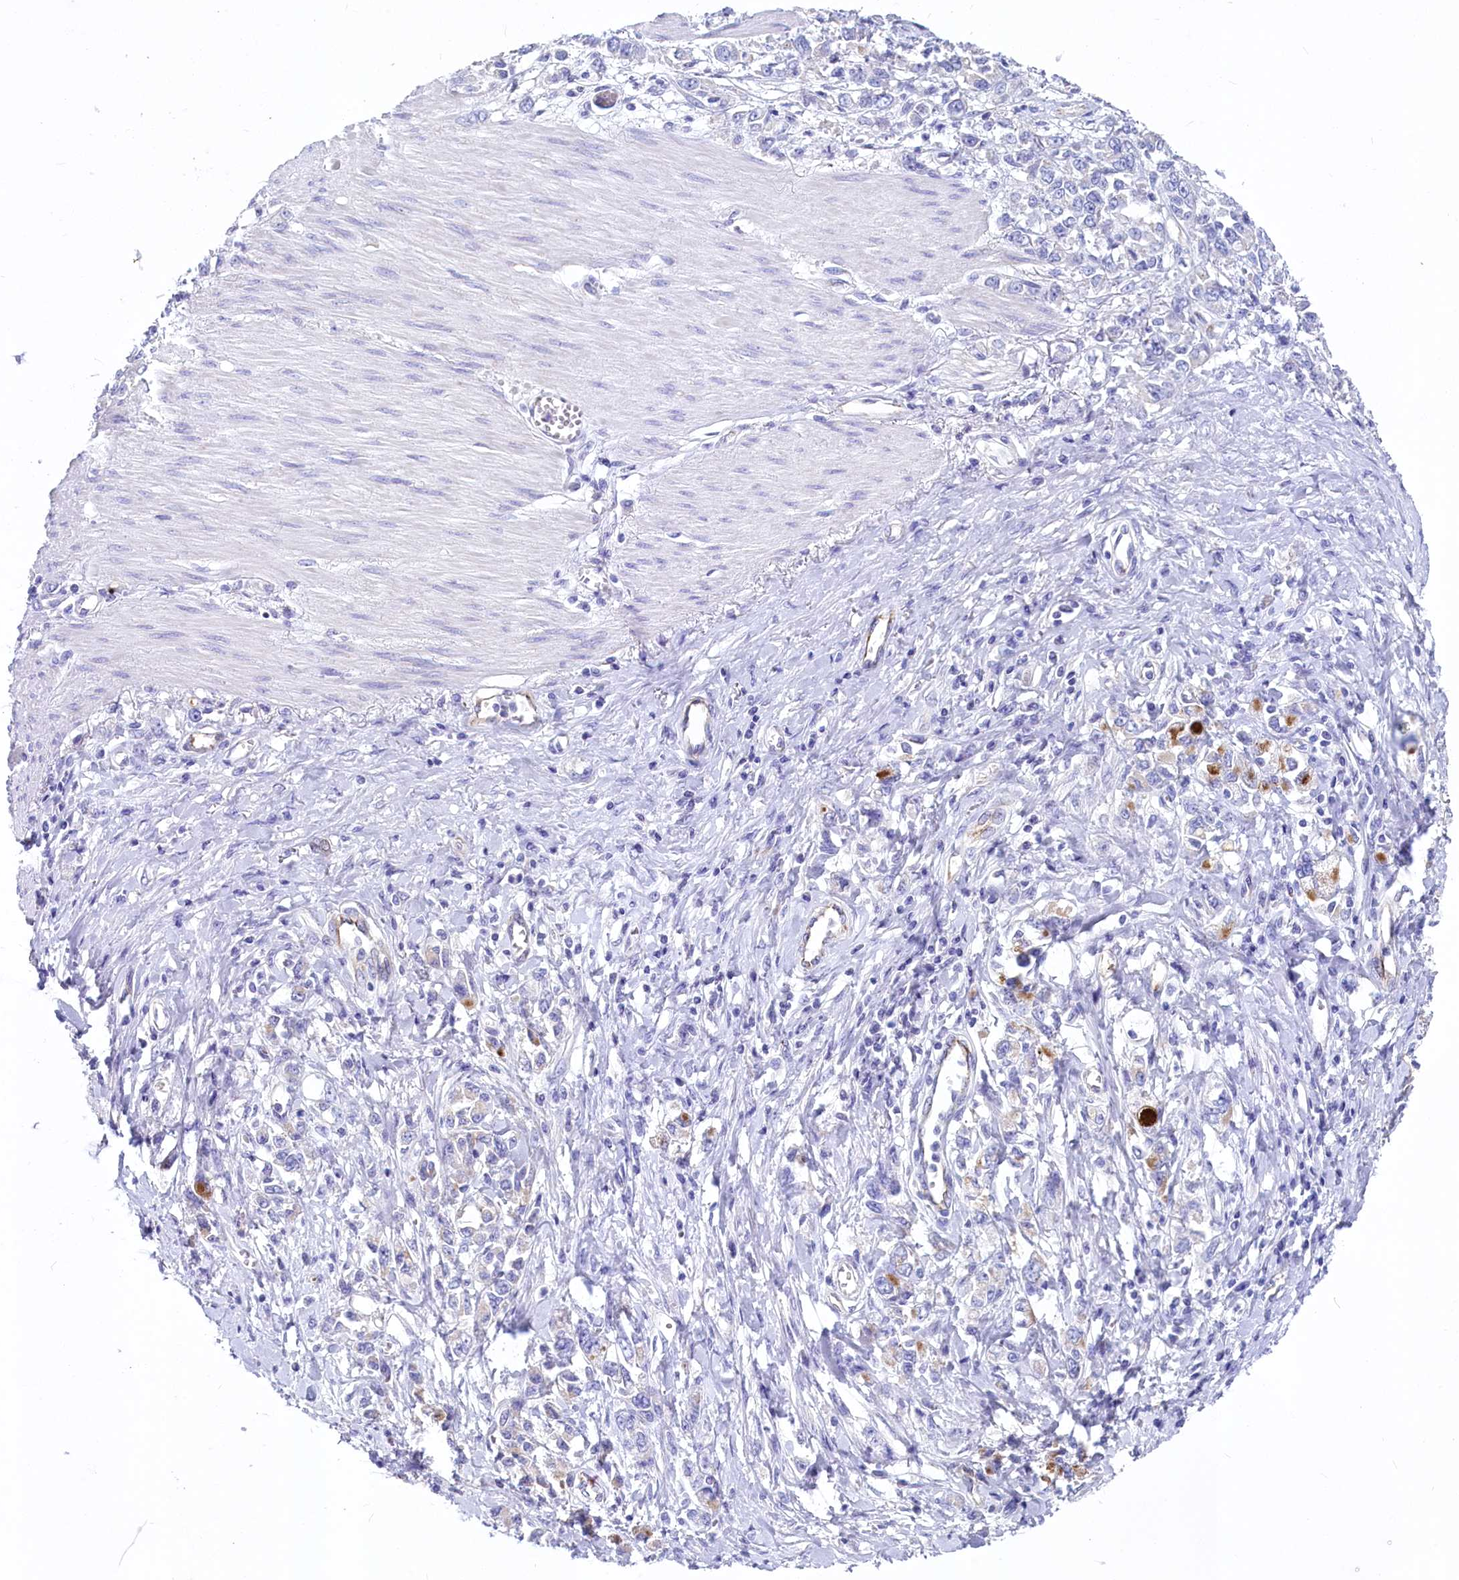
{"staining": {"intensity": "negative", "quantity": "none", "location": "none"}, "tissue": "stomach cancer", "cell_type": "Tumor cells", "image_type": "cancer", "snomed": [{"axis": "morphology", "description": "Adenocarcinoma, NOS"}, {"axis": "topography", "description": "Stomach"}], "caption": "Immunohistochemical staining of human adenocarcinoma (stomach) displays no significant positivity in tumor cells.", "gene": "INSC", "patient": {"sex": "female", "age": 76}}